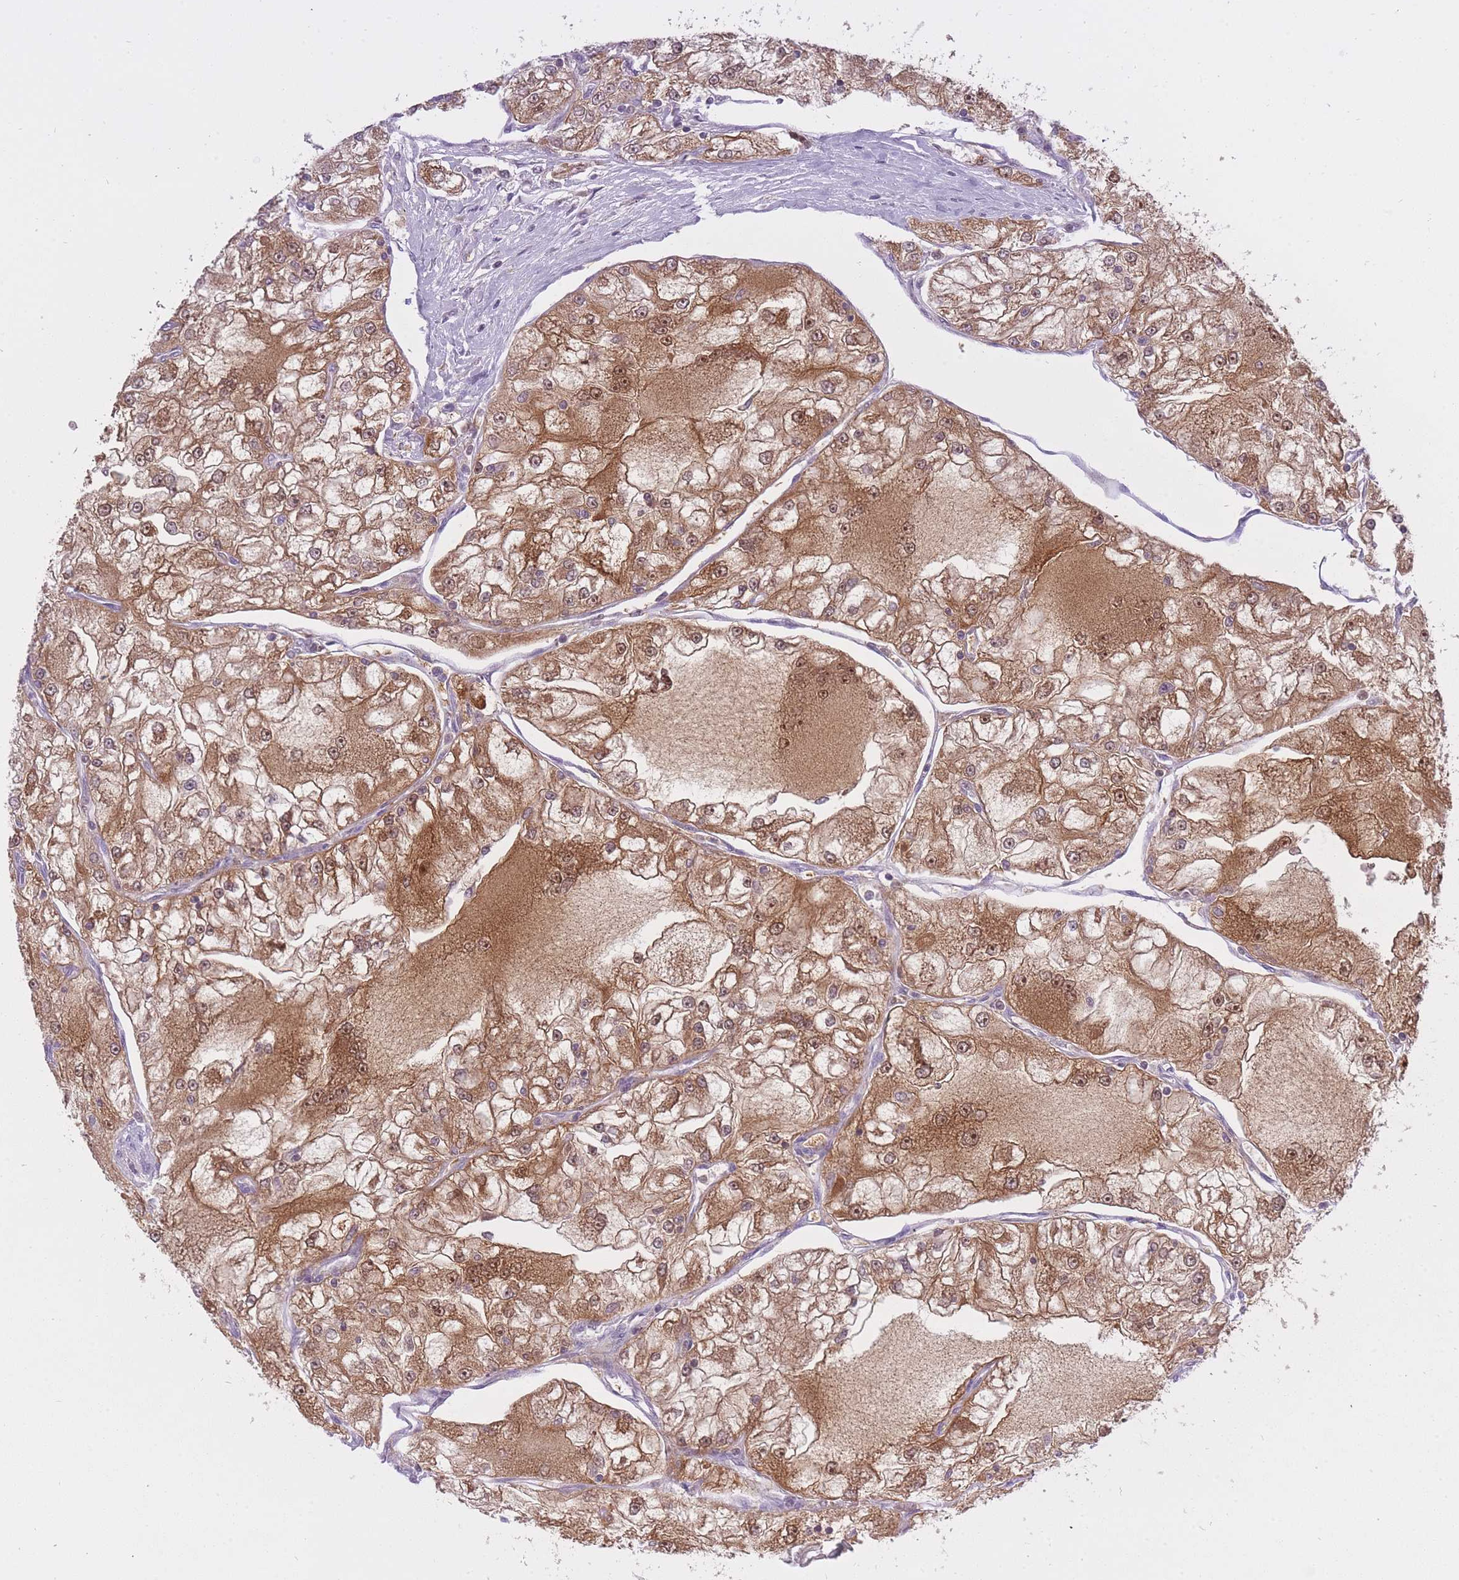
{"staining": {"intensity": "moderate", "quantity": ">75%", "location": "cytoplasmic/membranous,nuclear"}, "tissue": "renal cancer", "cell_type": "Tumor cells", "image_type": "cancer", "snomed": [{"axis": "morphology", "description": "Adenocarcinoma, NOS"}, {"axis": "topography", "description": "Kidney"}], "caption": "Renal adenocarcinoma stained for a protein demonstrates moderate cytoplasmic/membranous and nuclear positivity in tumor cells.", "gene": "CXorf38", "patient": {"sex": "female", "age": 72}}